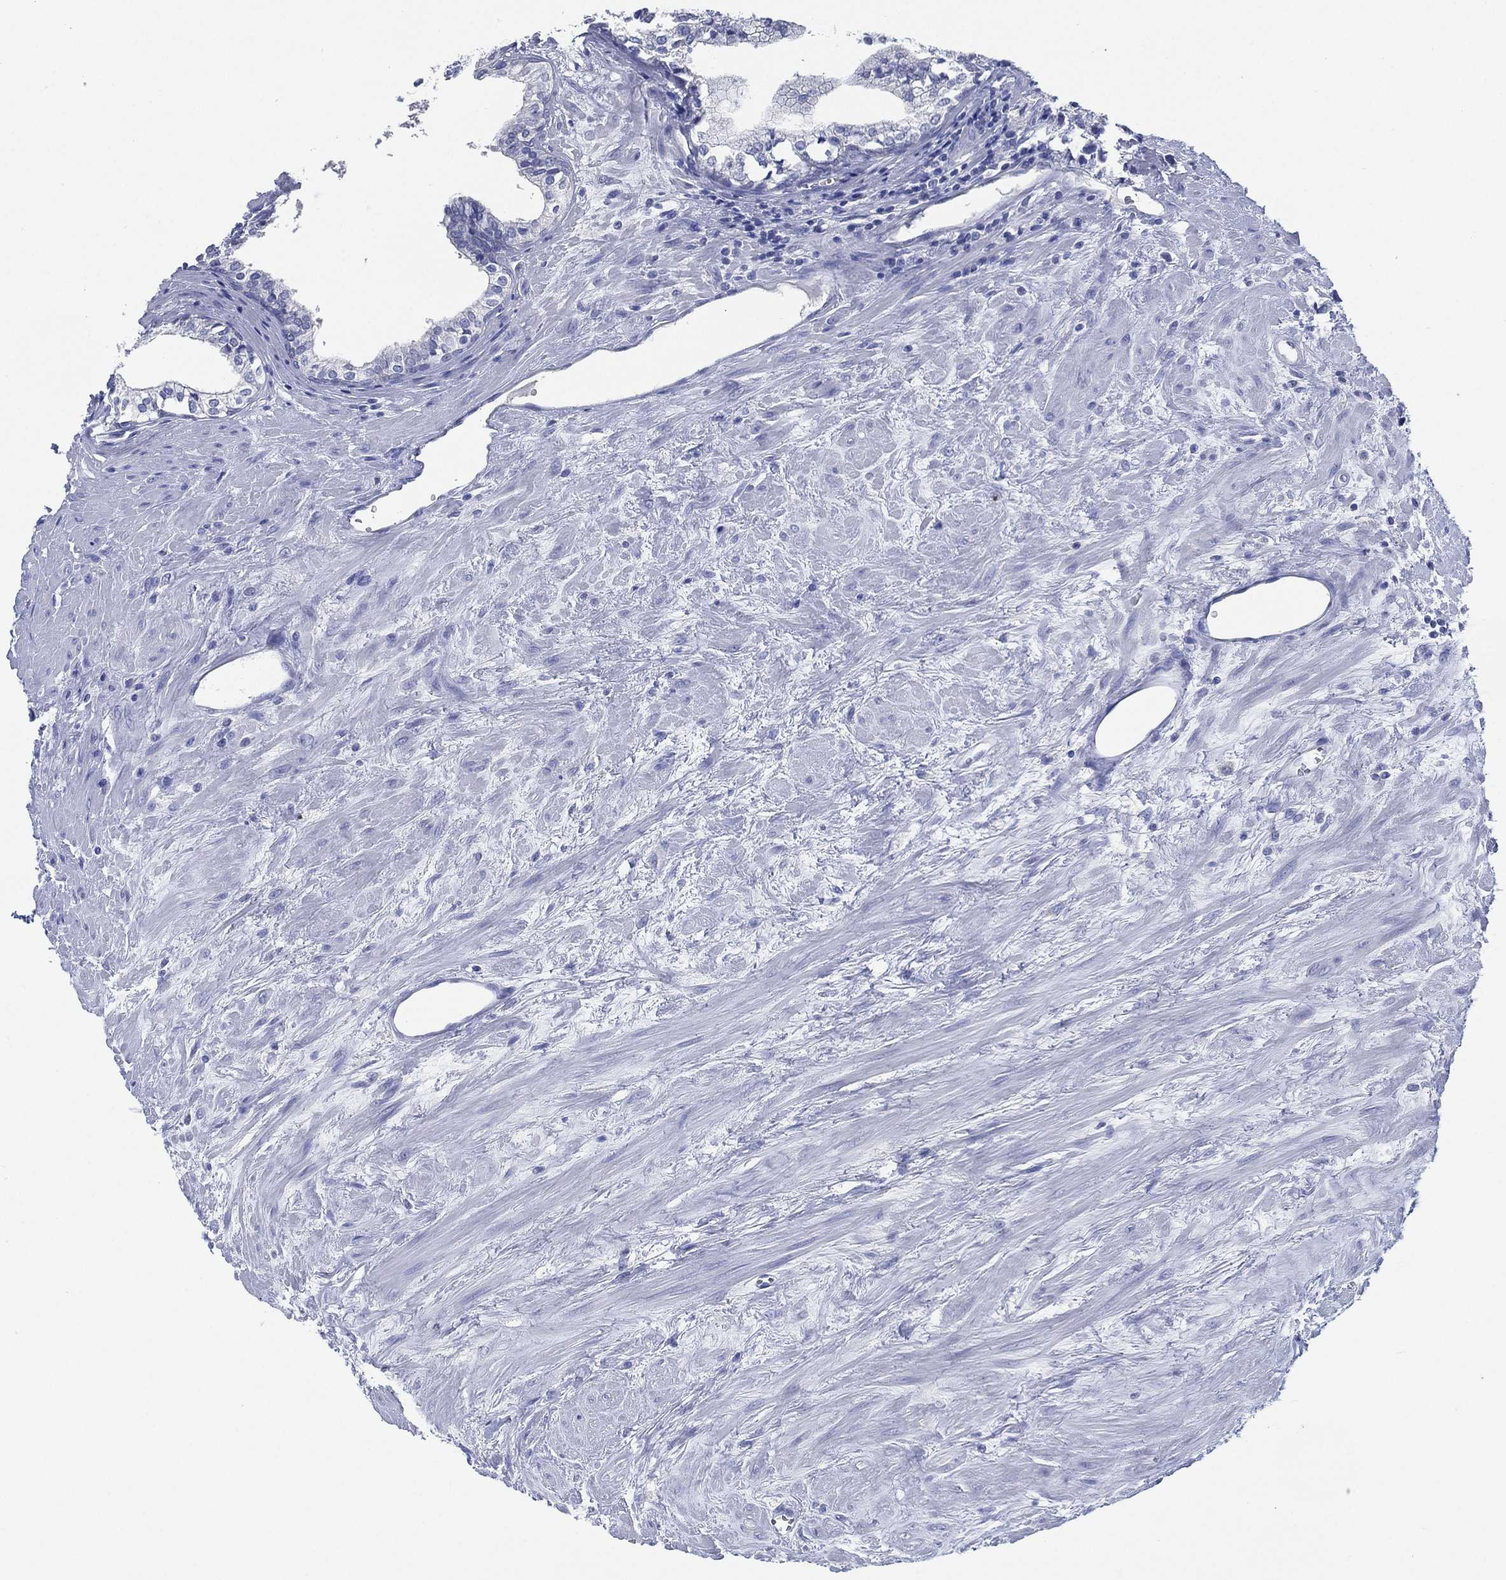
{"staining": {"intensity": "negative", "quantity": "none", "location": "none"}, "tissue": "prostate cancer", "cell_type": "Tumor cells", "image_type": "cancer", "snomed": [{"axis": "morphology", "description": "Adenocarcinoma, NOS"}, {"axis": "topography", "description": "Prostate and seminal vesicle, NOS"}], "caption": "Immunohistochemistry of human adenocarcinoma (prostate) shows no staining in tumor cells.", "gene": "C5orf46", "patient": {"sex": "male", "age": 63}}